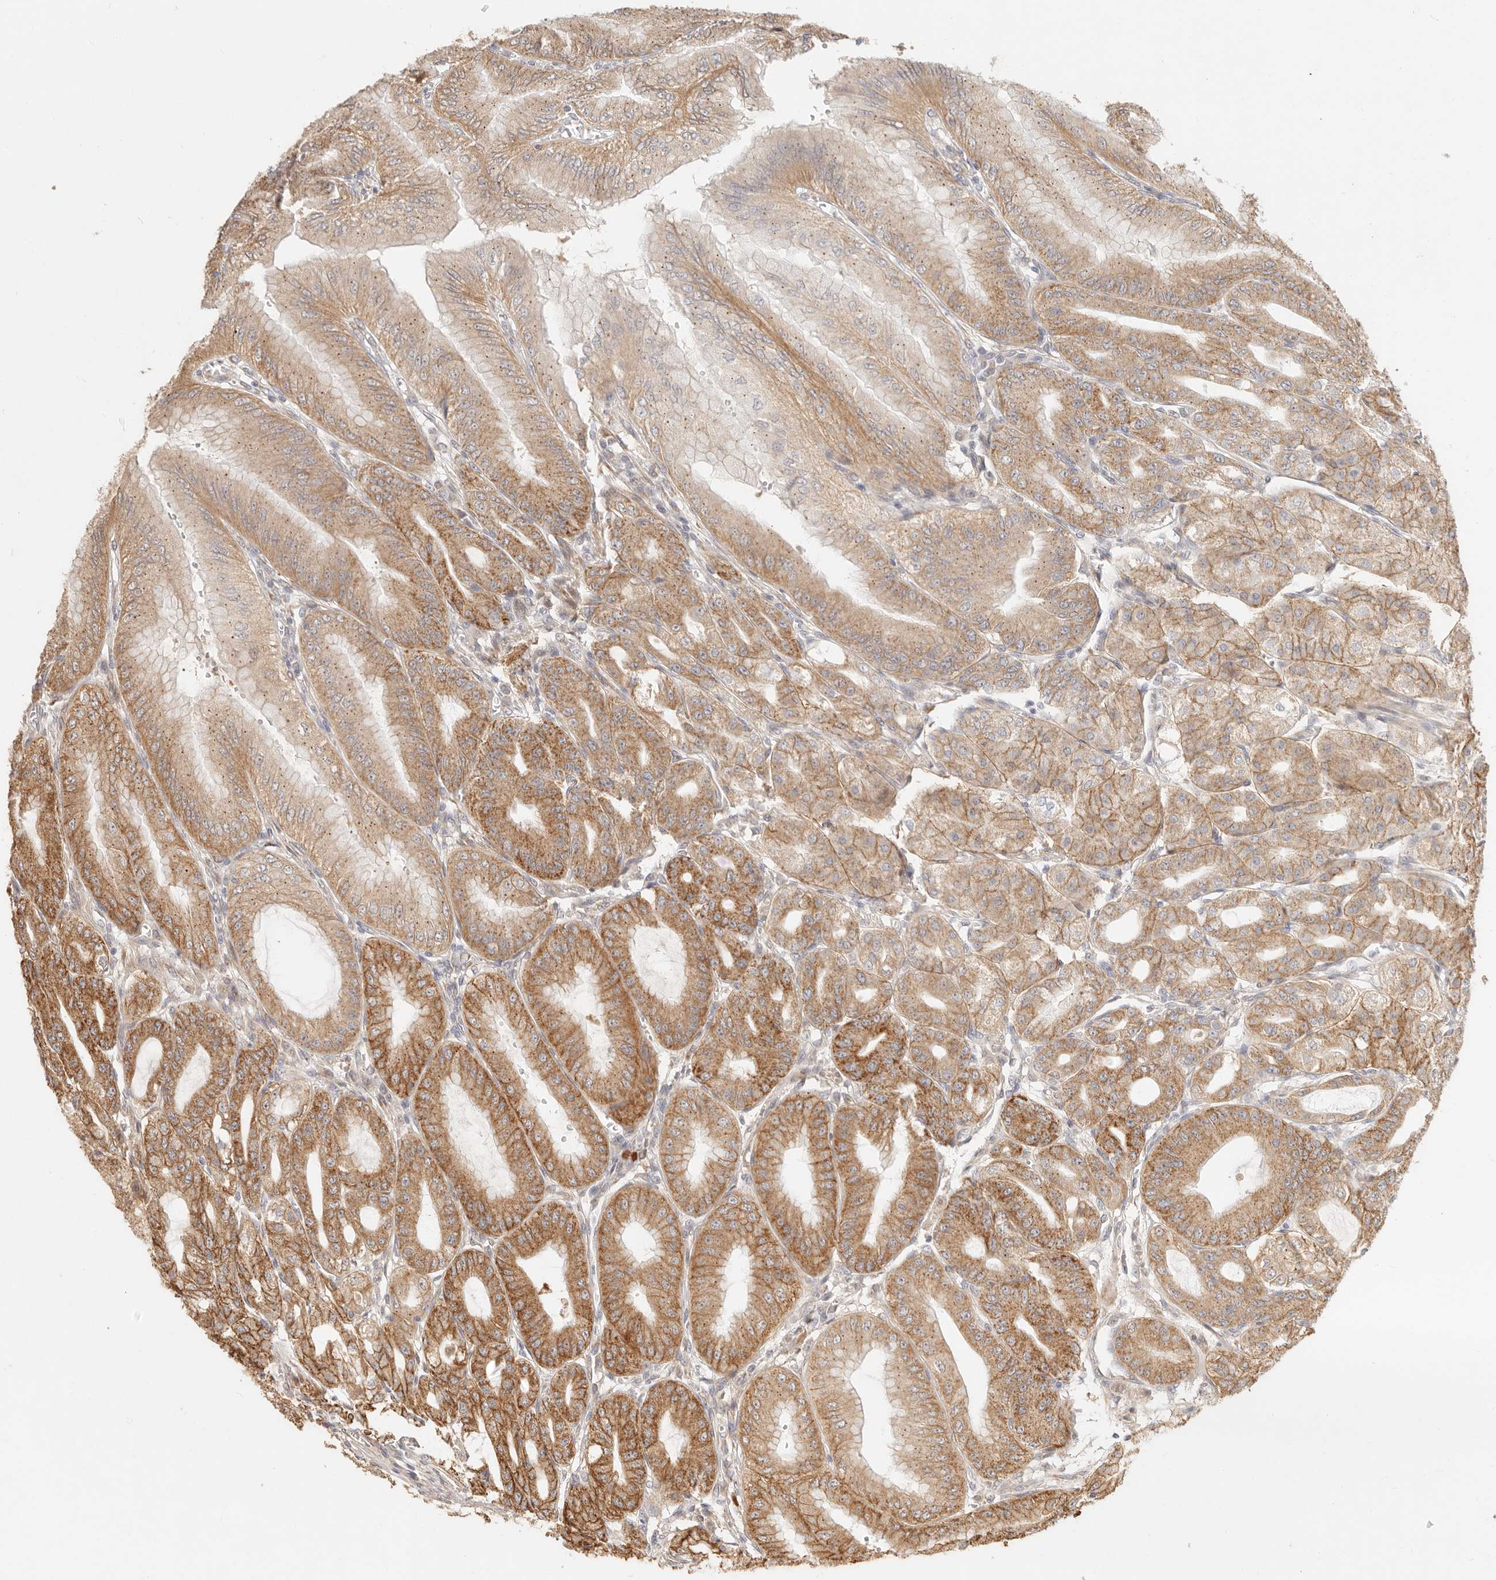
{"staining": {"intensity": "moderate", "quantity": ">75%", "location": "cytoplasmic/membranous"}, "tissue": "stomach", "cell_type": "Glandular cells", "image_type": "normal", "snomed": [{"axis": "morphology", "description": "Normal tissue, NOS"}, {"axis": "topography", "description": "Stomach, lower"}], "caption": "Benign stomach exhibits moderate cytoplasmic/membranous staining in approximately >75% of glandular cells.", "gene": "TIMM17A", "patient": {"sex": "male", "age": 71}}